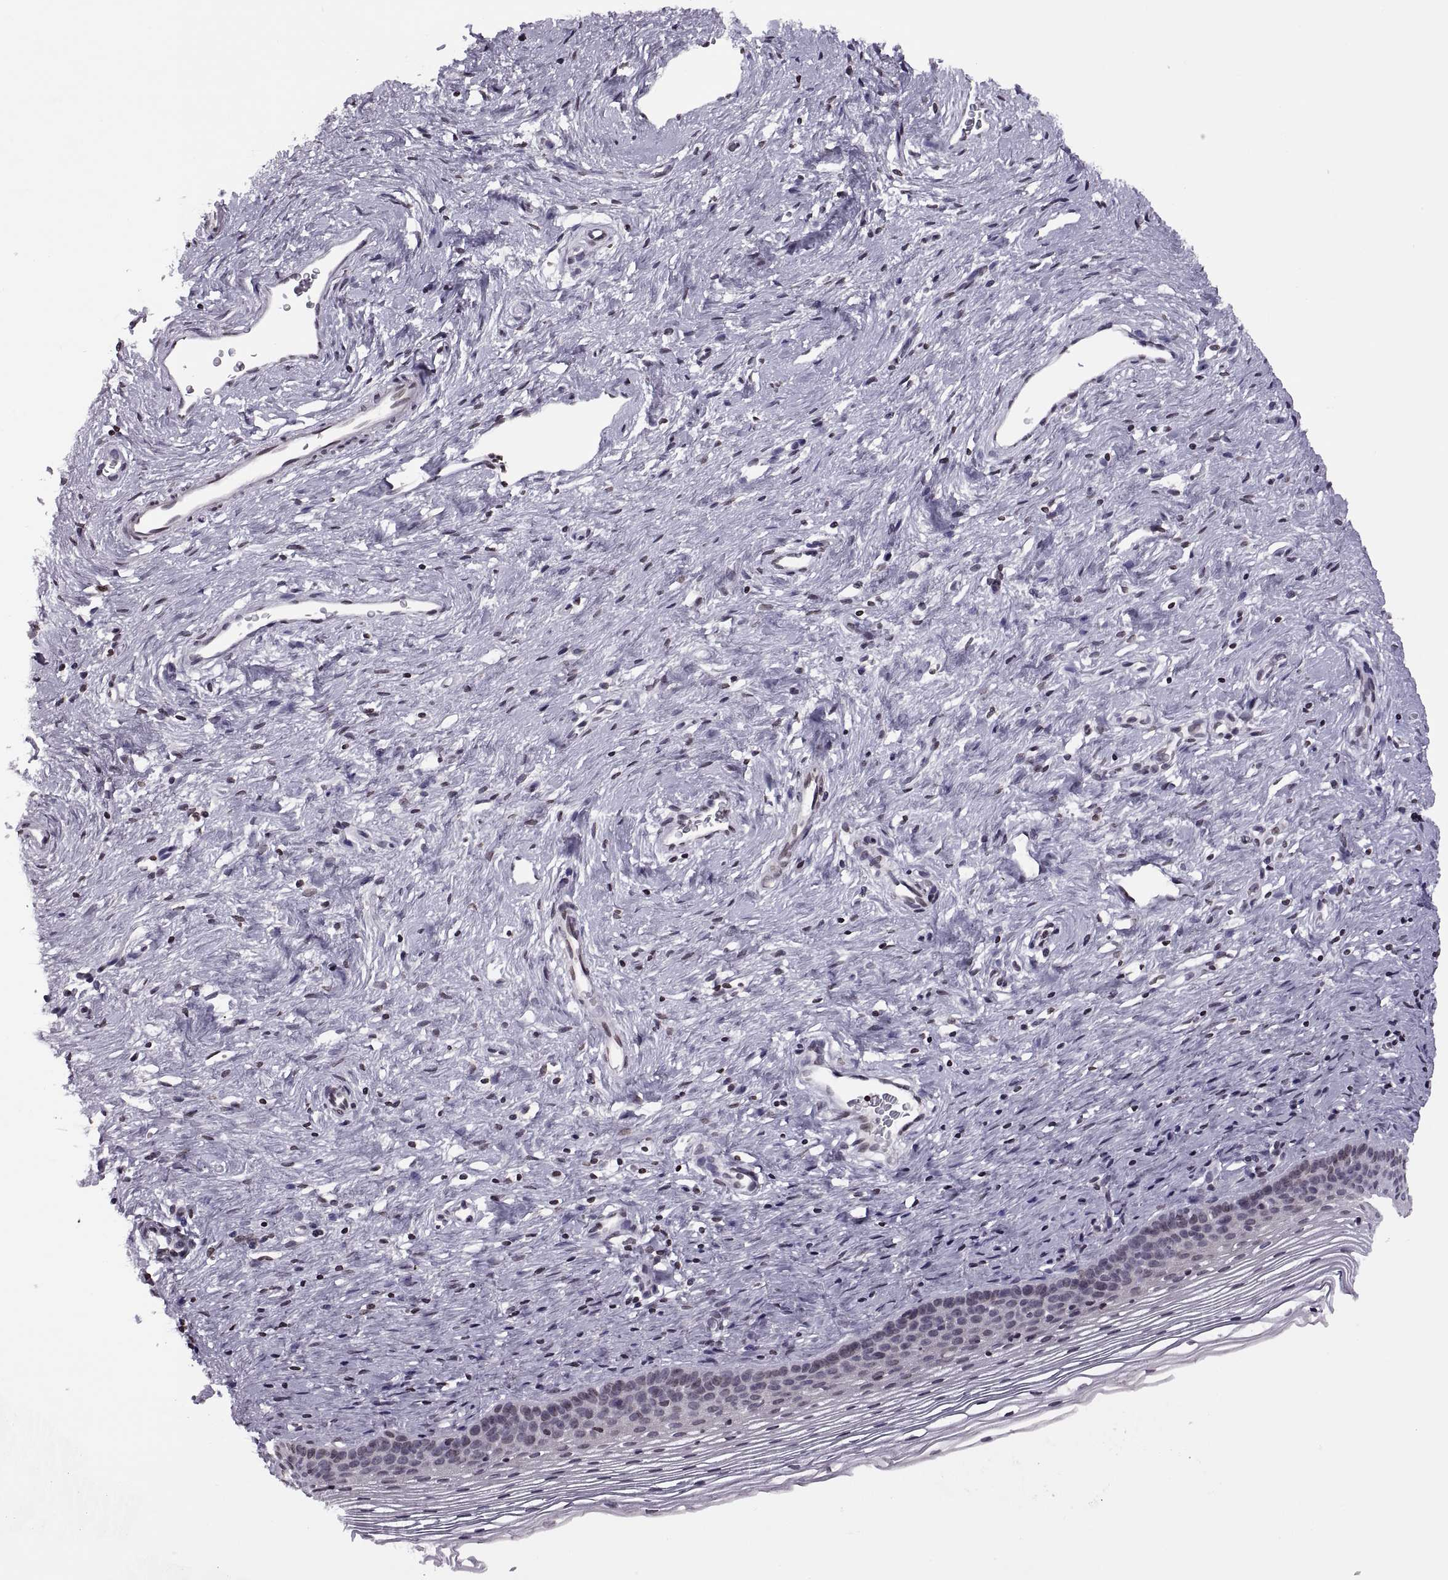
{"staining": {"intensity": "negative", "quantity": "none", "location": "none"}, "tissue": "cervix", "cell_type": "Glandular cells", "image_type": "normal", "snomed": [{"axis": "morphology", "description": "Normal tissue, NOS"}, {"axis": "topography", "description": "Cervix"}], "caption": "Immunohistochemistry (IHC) photomicrograph of unremarkable cervix: human cervix stained with DAB (3,3'-diaminobenzidine) exhibits no significant protein staining in glandular cells. The staining was performed using DAB (3,3'-diaminobenzidine) to visualize the protein expression in brown, while the nuclei were stained in blue with hematoxylin (Magnification: 20x).", "gene": "H1", "patient": {"sex": "female", "age": 39}}